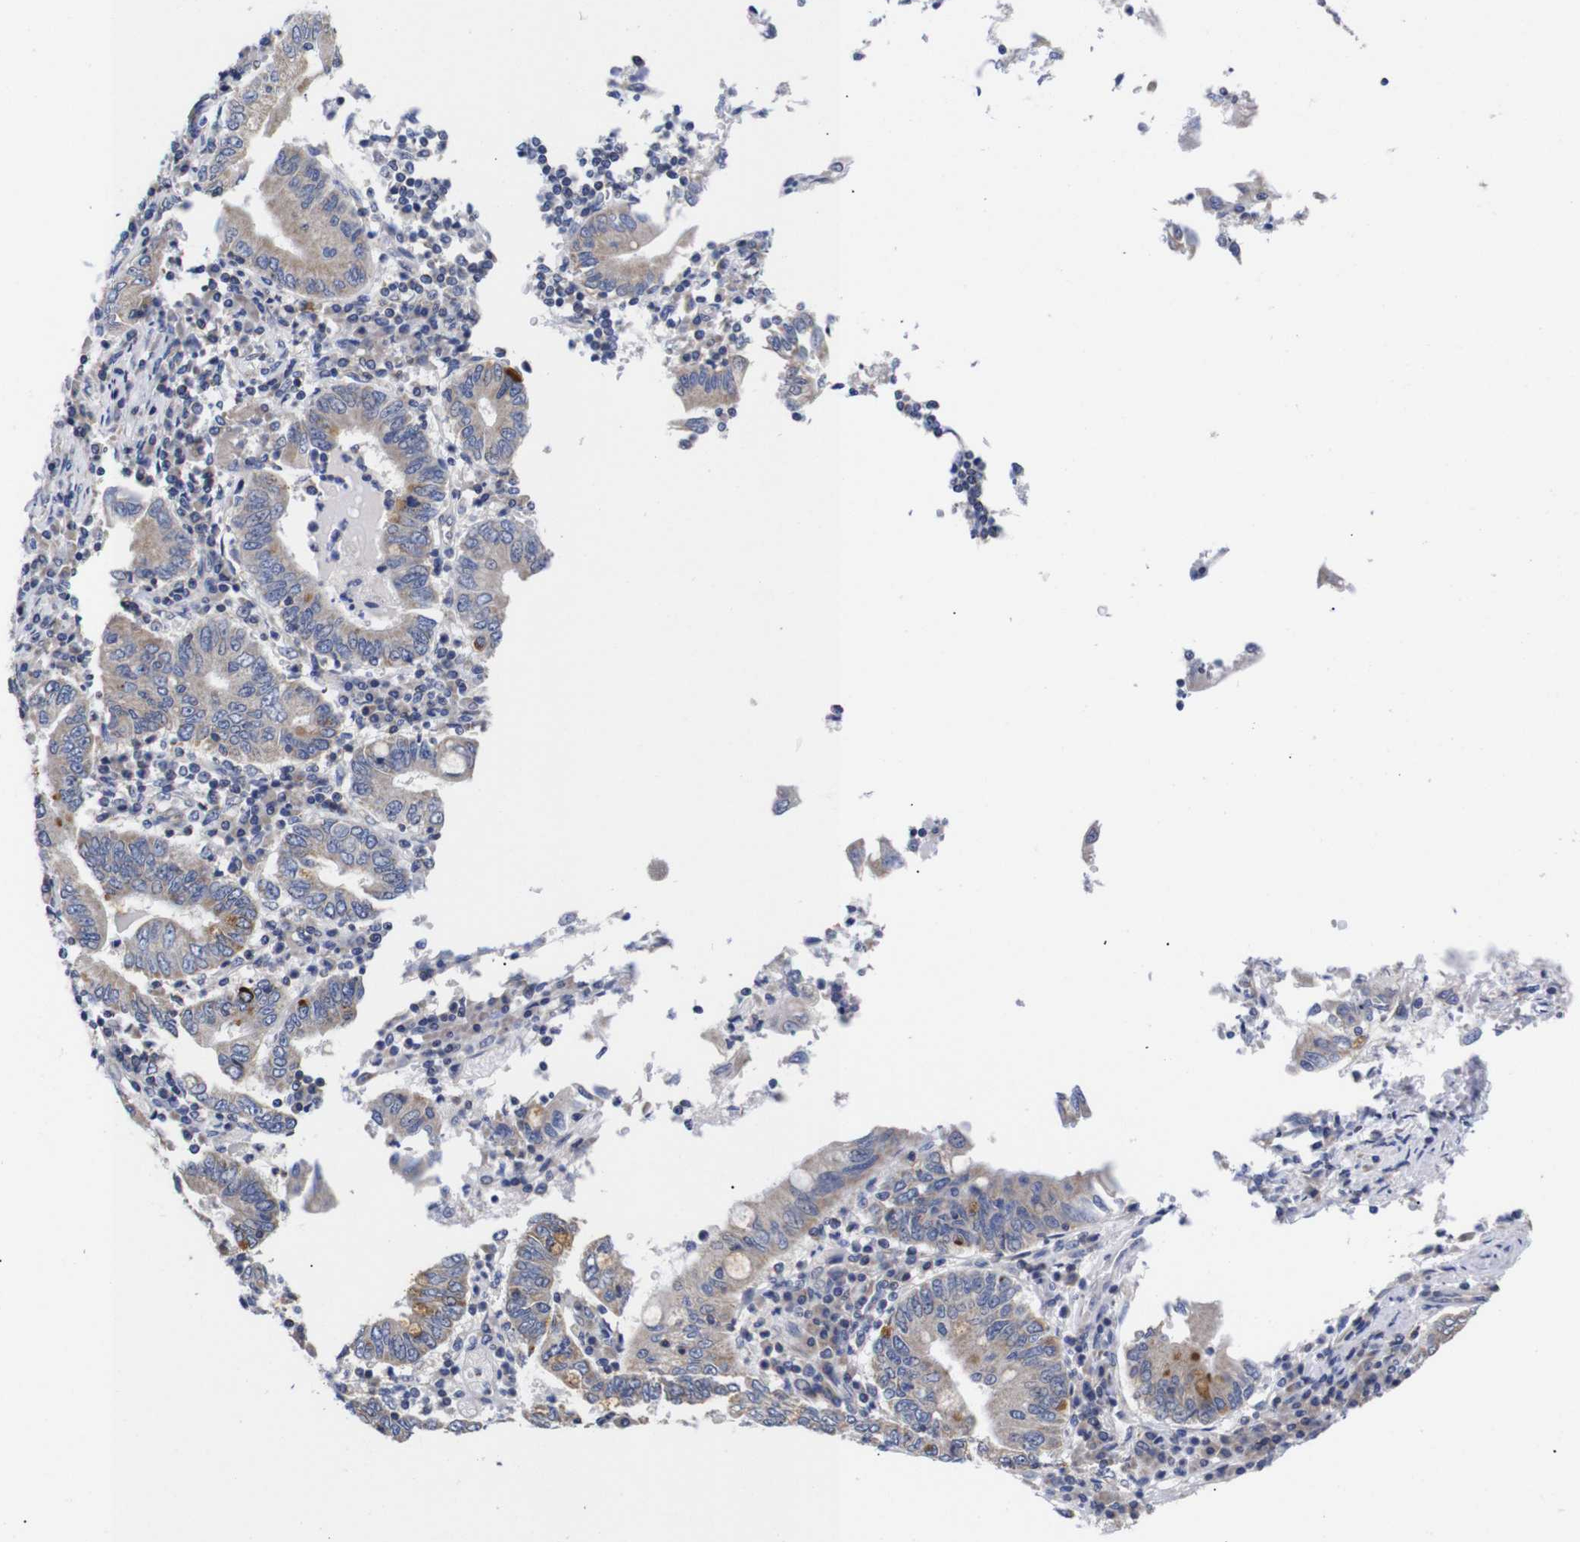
{"staining": {"intensity": "weak", "quantity": "25%-75%", "location": "cytoplasmic/membranous"}, "tissue": "stomach cancer", "cell_type": "Tumor cells", "image_type": "cancer", "snomed": [{"axis": "morphology", "description": "Normal tissue, NOS"}, {"axis": "morphology", "description": "Adenocarcinoma, NOS"}, {"axis": "topography", "description": "Esophagus"}, {"axis": "topography", "description": "Stomach, upper"}, {"axis": "topography", "description": "Peripheral nerve tissue"}], "caption": "Weak cytoplasmic/membranous expression for a protein is seen in about 25%-75% of tumor cells of stomach cancer (adenocarcinoma) using immunohistochemistry.", "gene": "OPN3", "patient": {"sex": "male", "age": 62}}